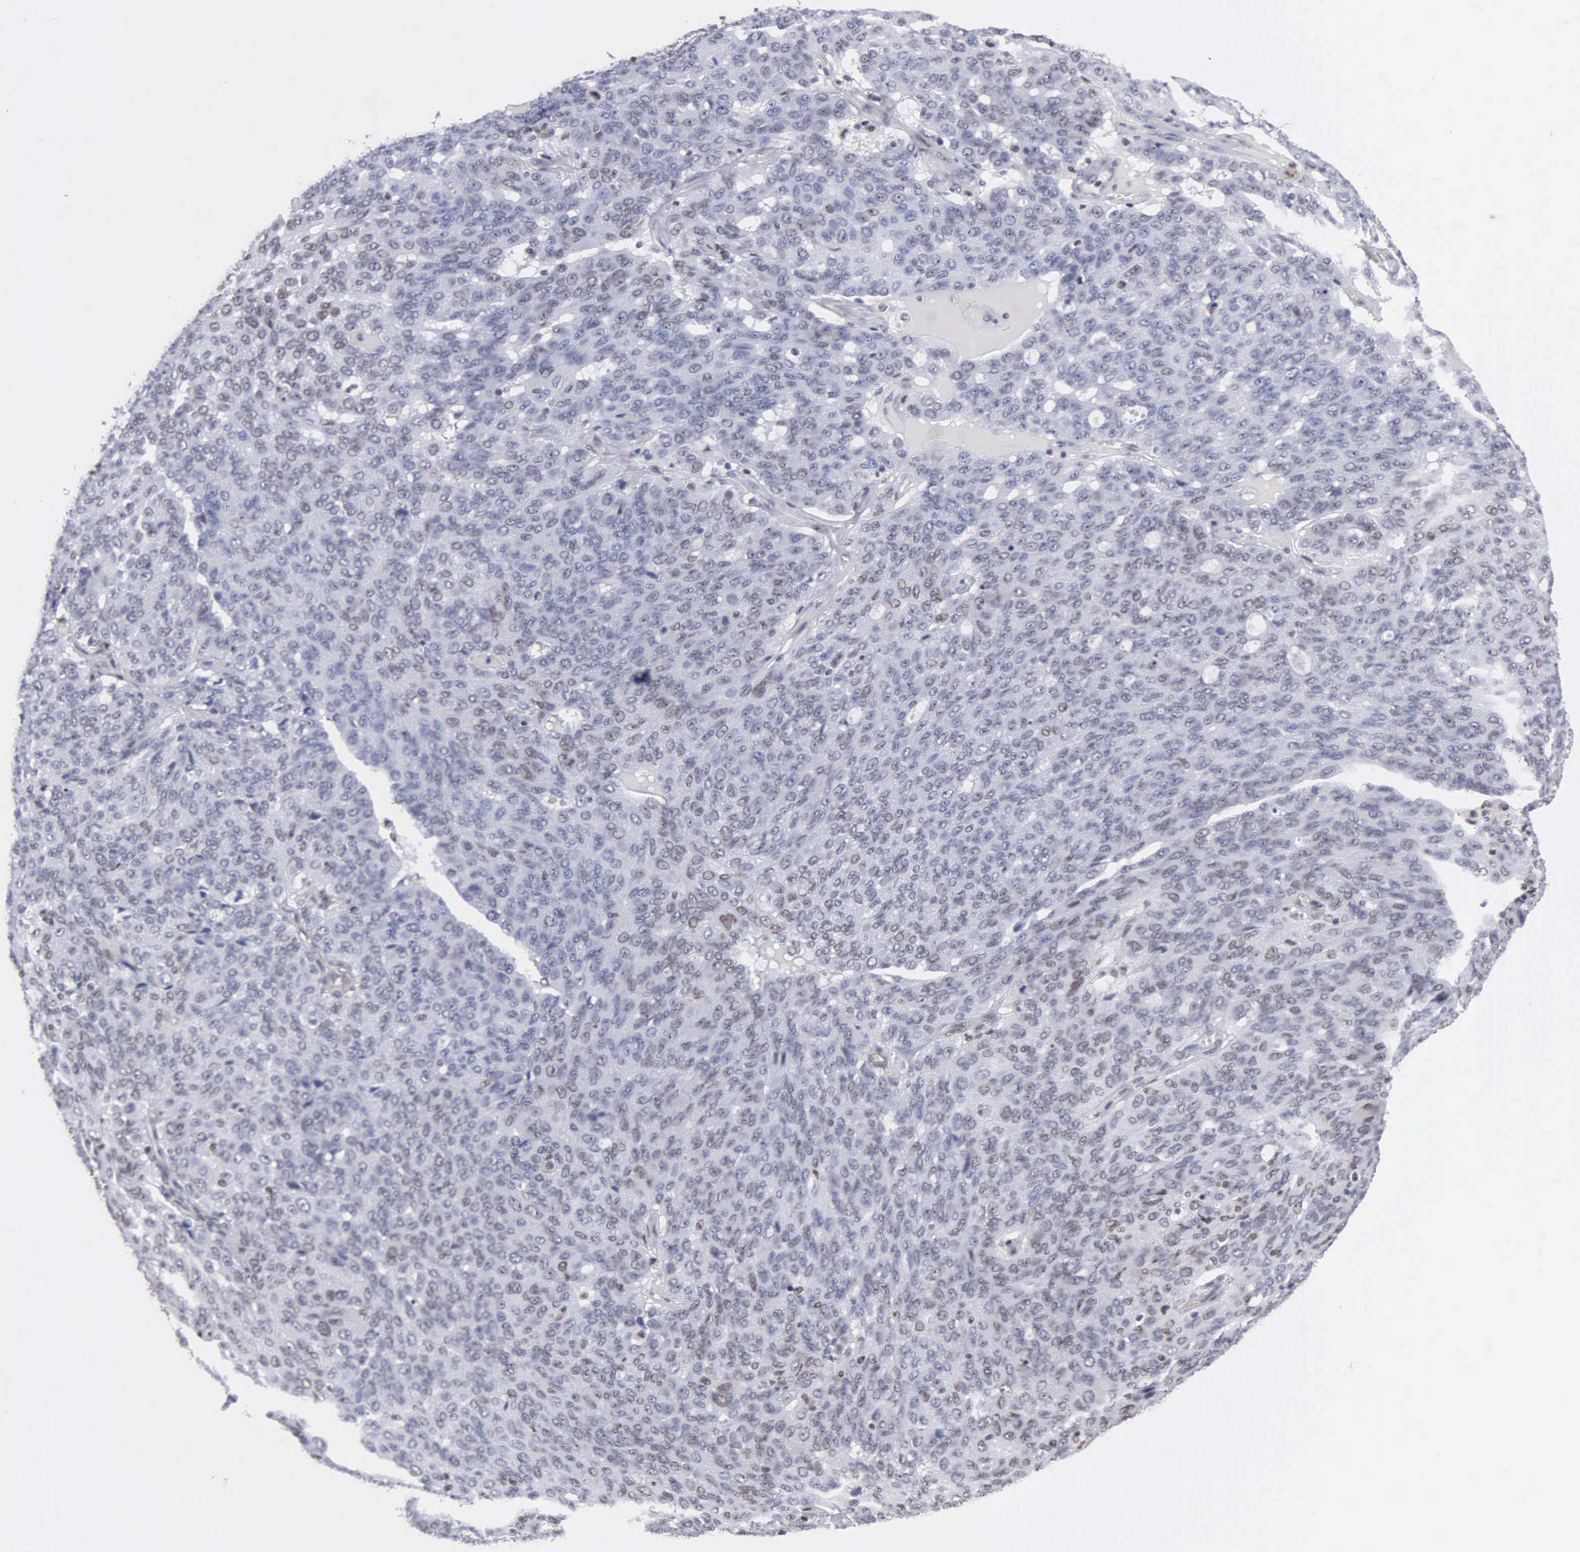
{"staining": {"intensity": "weak", "quantity": "<25%", "location": "nuclear"}, "tissue": "ovarian cancer", "cell_type": "Tumor cells", "image_type": "cancer", "snomed": [{"axis": "morphology", "description": "Carcinoma, endometroid"}, {"axis": "topography", "description": "Ovary"}], "caption": "The immunohistochemistry micrograph has no significant positivity in tumor cells of ovarian cancer tissue.", "gene": "CCNG1", "patient": {"sex": "female", "age": 60}}